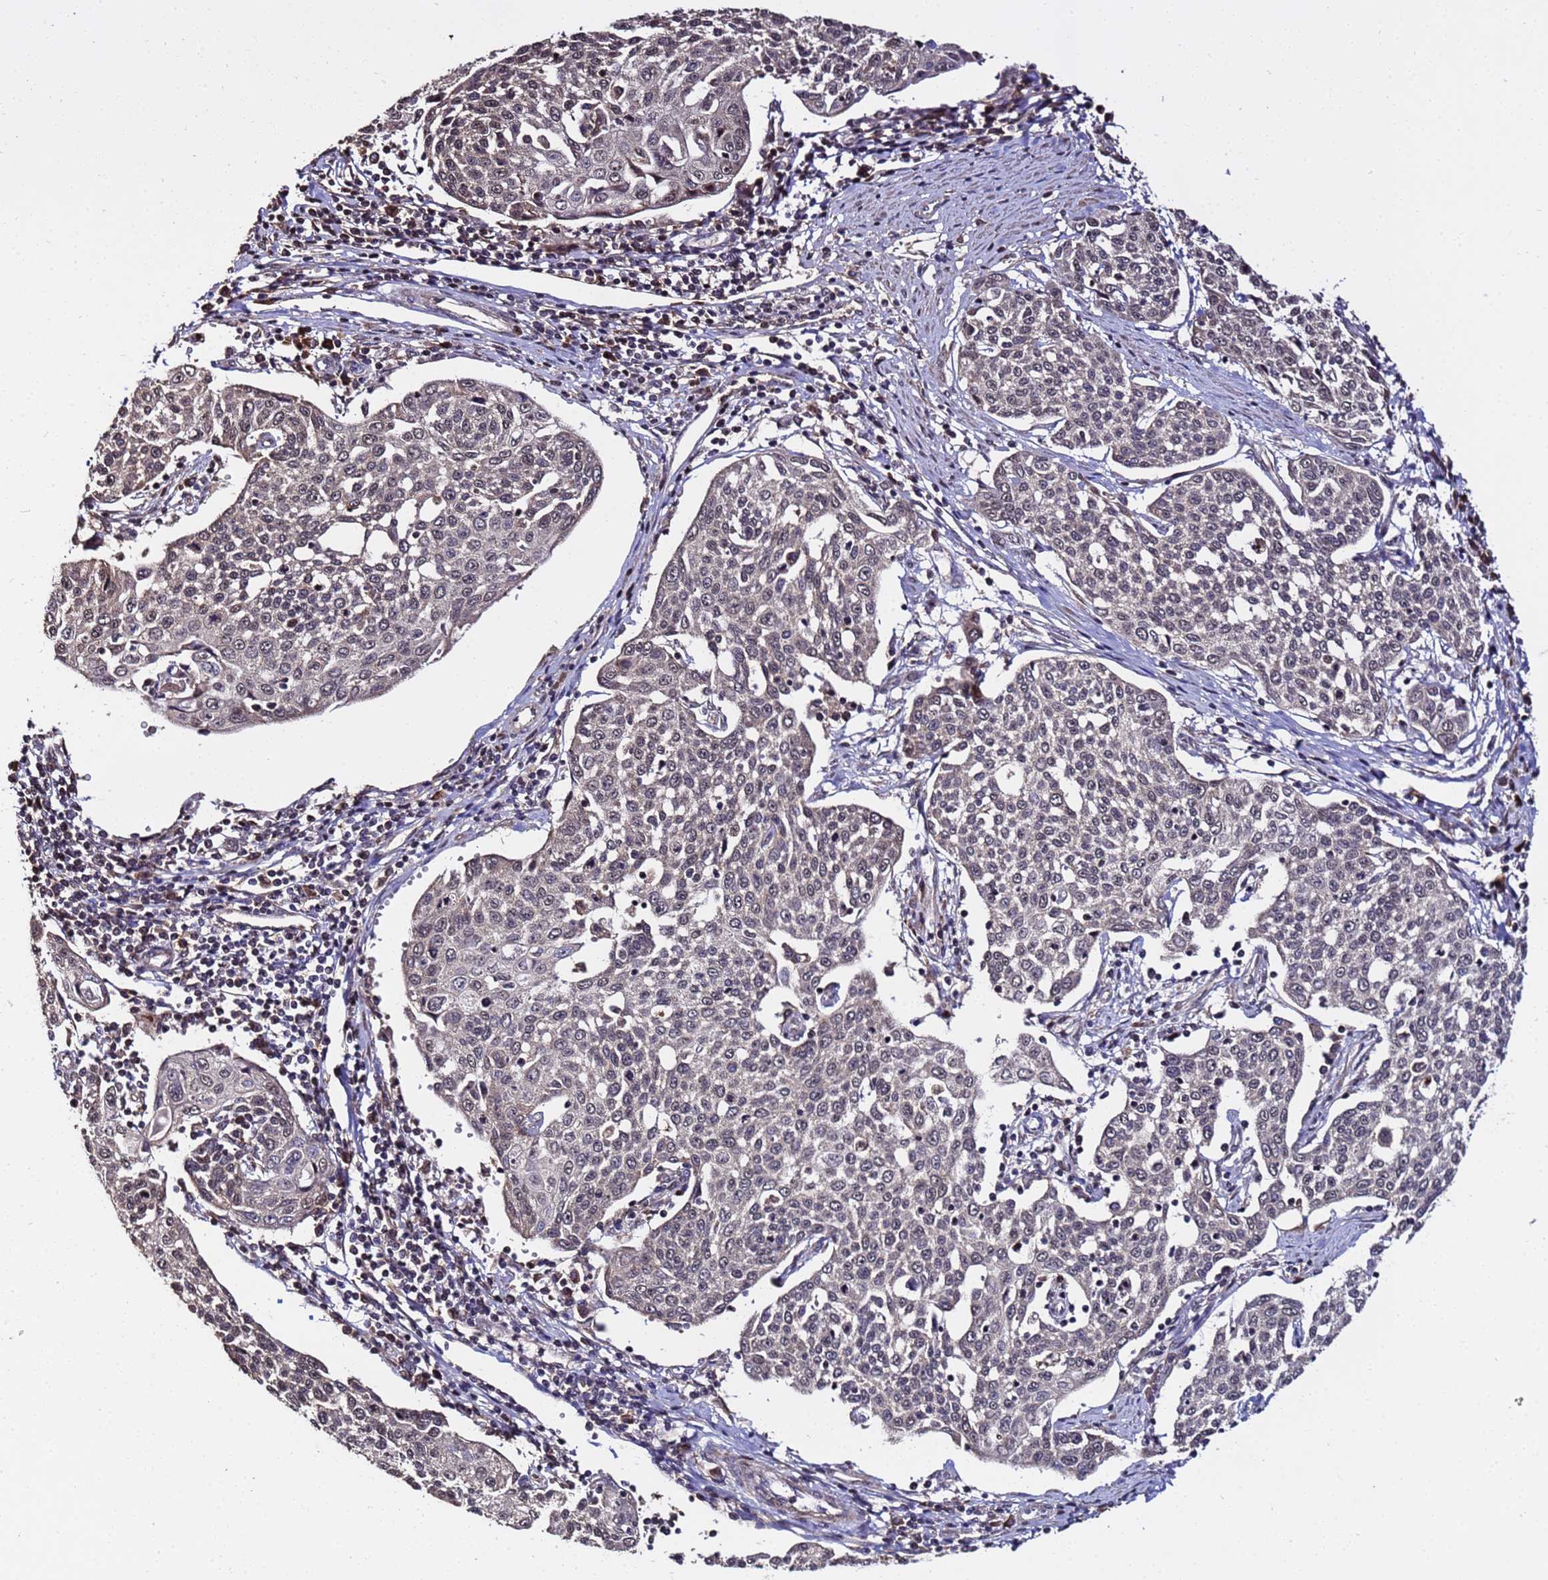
{"staining": {"intensity": "moderate", "quantity": "<25%", "location": "nuclear"}, "tissue": "cervical cancer", "cell_type": "Tumor cells", "image_type": "cancer", "snomed": [{"axis": "morphology", "description": "Squamous cell carcinoma, NOS"}, {"axis": "topography", "description": "Cervix"}], "caption": "Immunohistochemistry micrograph of cervical cancer (squamous cell carcinoma) stained for a protein (brown), which demonstrates low levels of moderate nuclear expression in about <25% of tumor cells.", "gene": "WNK4", "patient": {"sex": "female", "age": 34}}